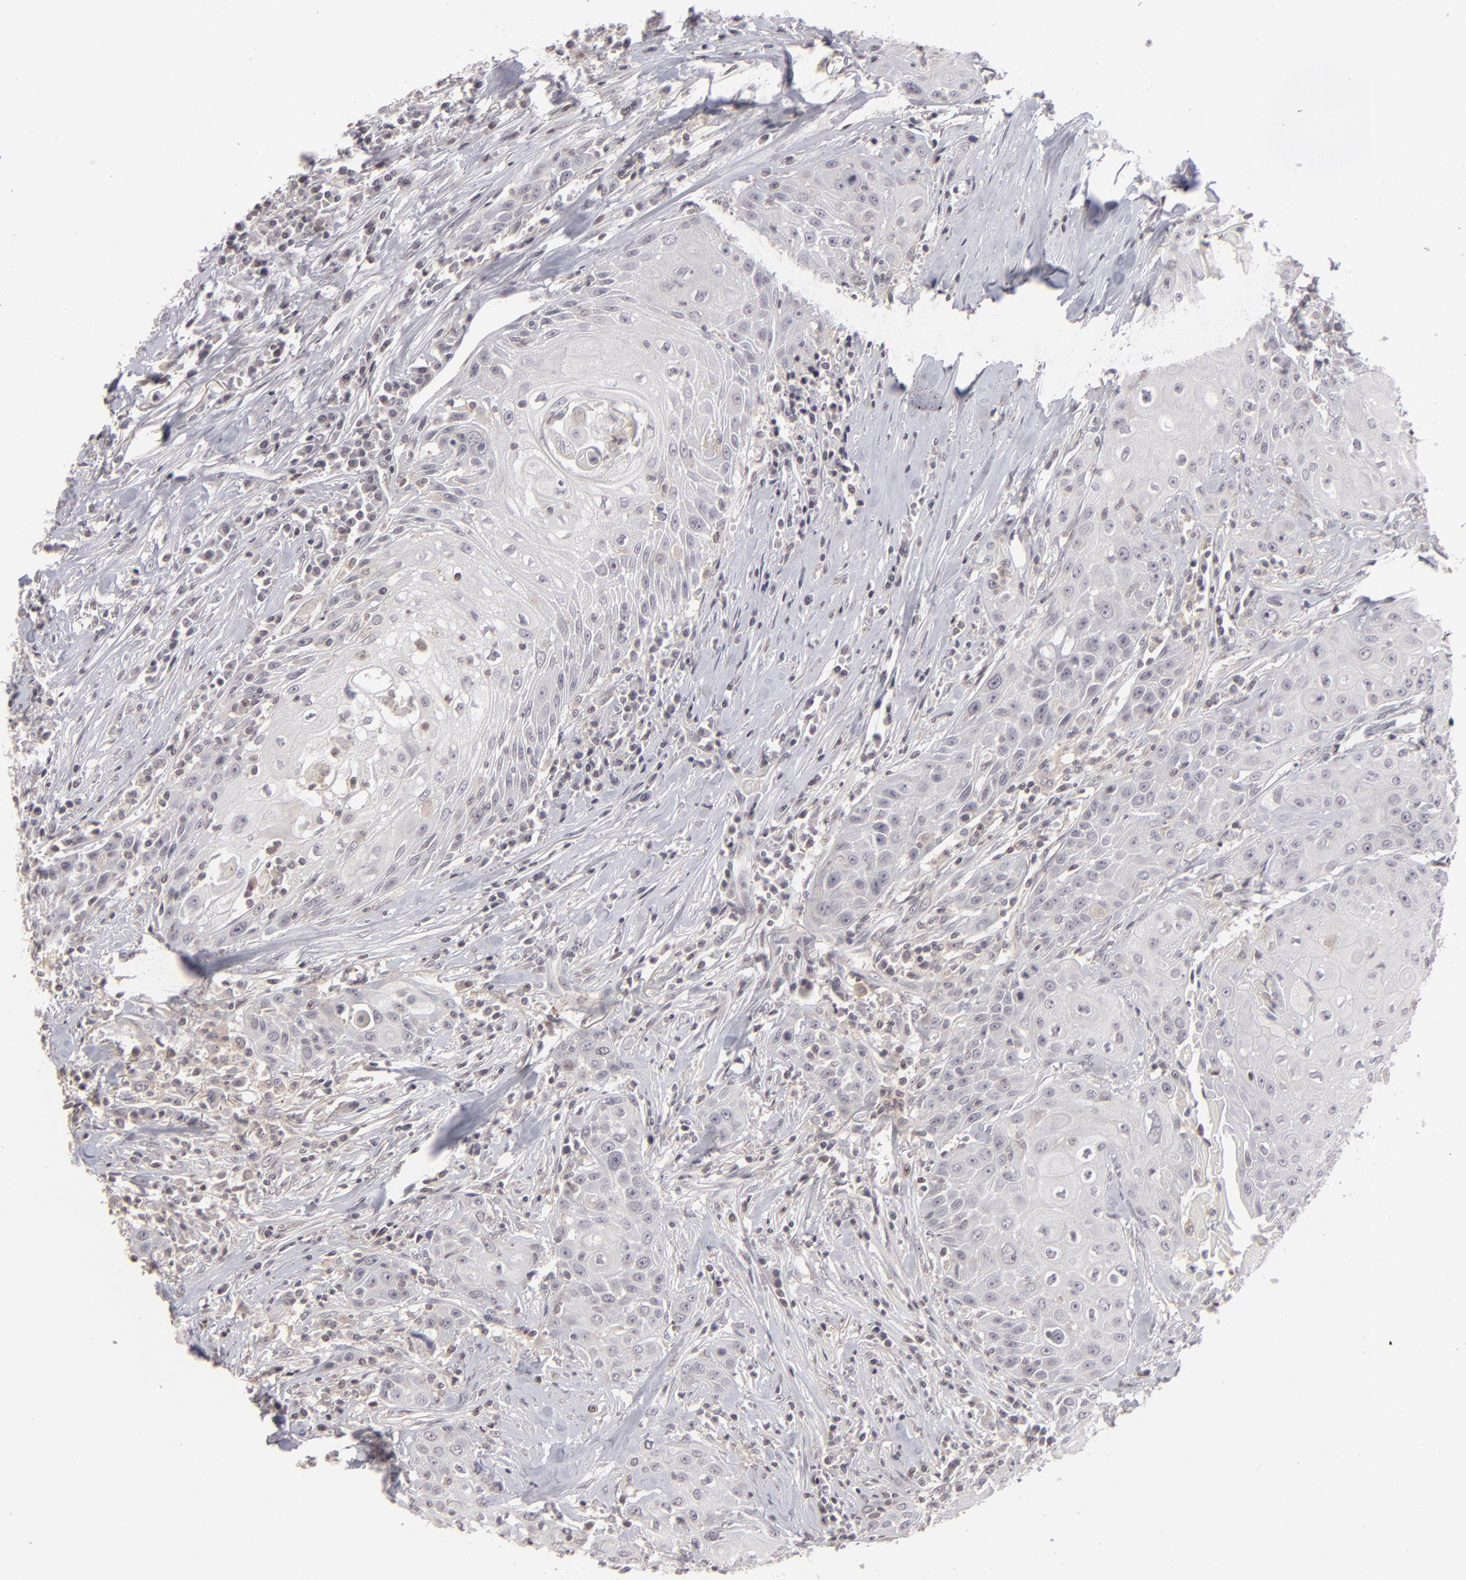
{"staining": {"intensity": "negative", "quantity": "none", "location": "none"}, "tissue": "head and neck cancer", "cell_type": "Tumor cells", "image_type": "cancer", "snomed": [{"axis": "morphology", "description": "Squamous cell carcinoma, NOS"}, {"axis": "topography", "description": "Oral tissue"}, {"axis": "topography", "description": "Head-Neck"}], "caption": "Head and neck cancer (squamous cell carcinoma) was stained to show a protein in brown. There is no significant positivity in tumor cells. (Brightfield microscopy of DAB (3,3'-diaminobenzidine) immunohistochemistry (IHC) at high magnification).", "gene": "CLDN2", "patient": {"sex": "female", "age": 82}}